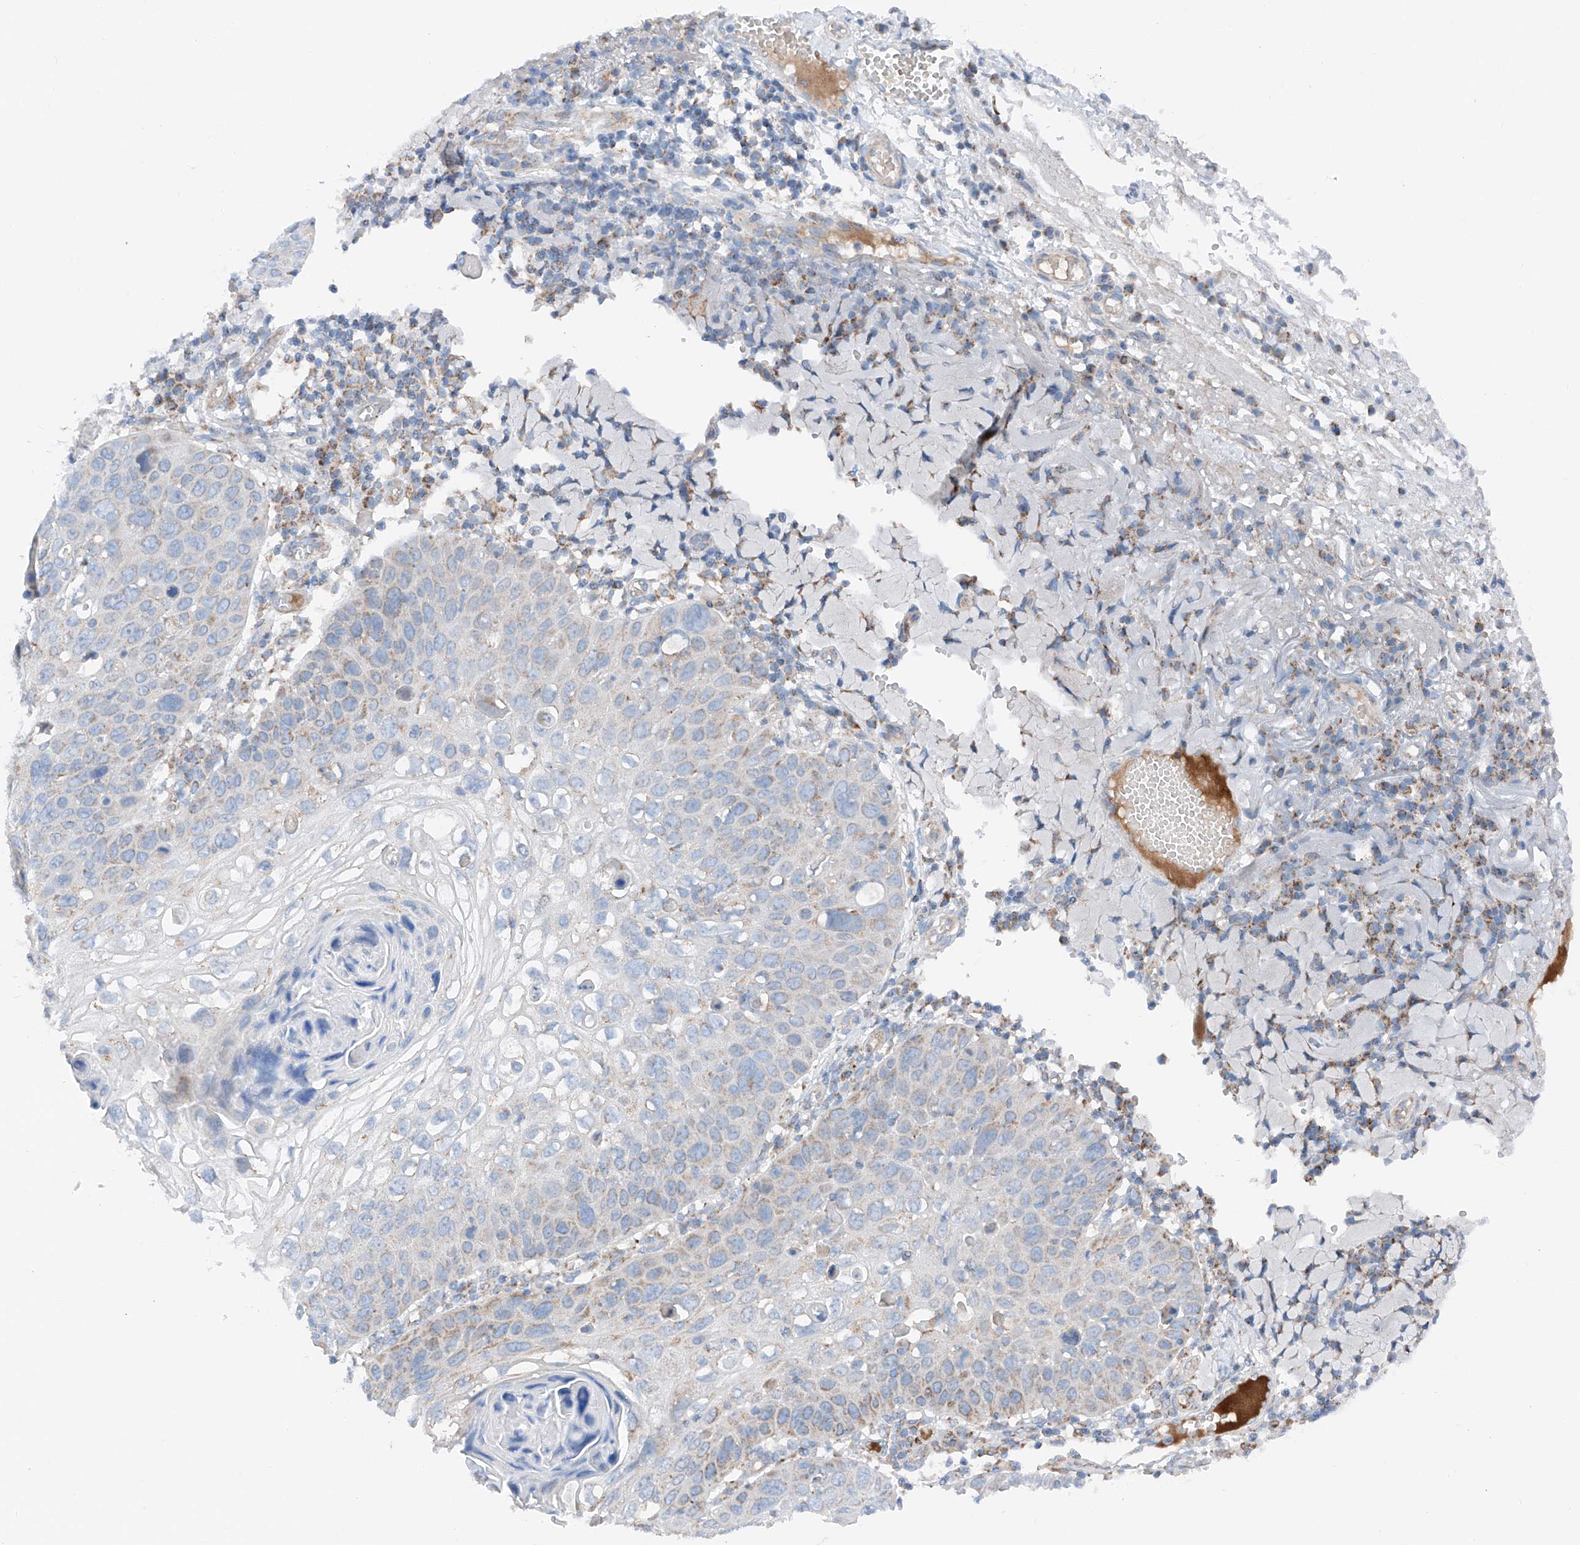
{"staining": {"intensity": "negative", "quantity": "none", "location": "none"}, "tissue": "skin cancer", "cell_type": "Tumor cells", "image_type": "cancer", "snomed": [{"axis": "morphology", "description": "Squamous cell carcinoma, NOS"}, {"axis": "topography", "description": "Skin"}], "caption": "High magnification brightfield microscopy of skin squamous cell carcinoma stained with DAB (brown) and counterstained with hematoxylin (blue): tumor cells show no significant expression.", "gene": "MRAP", "patient": {"sex": "female", "age": 90}}